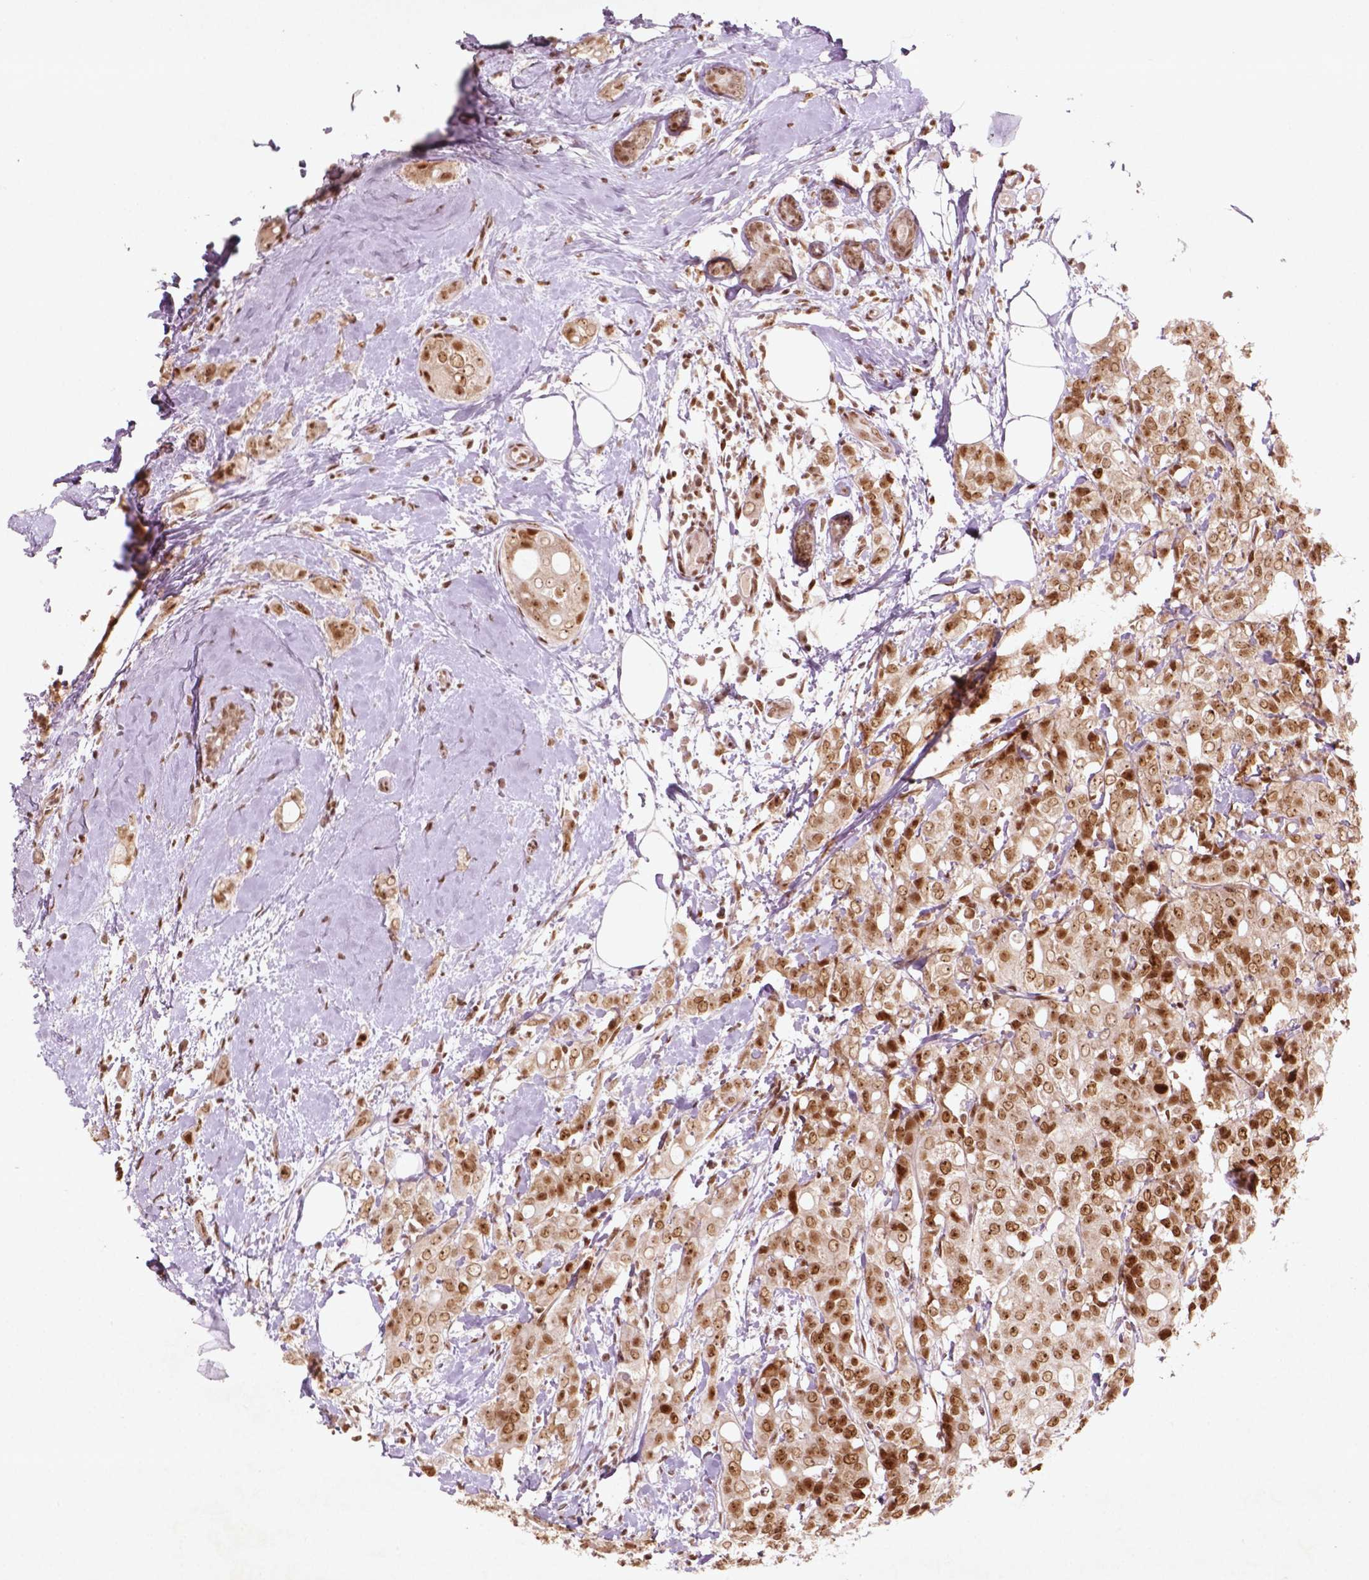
{"staining": {"intensity": "moderate", "quantity": ">75%", "location": "nuclear"}, "tissue": "breast cancer", "cell_type": "Tumor cells", "image_type": "cancer", "snomed": [{"axis": "morphology", "description": "Duct carcinoma"}, {"axis": "topography", "description": "Breast"}], "caption": "Brown immunohistochemical staining in human breast invasive ductal carcinoma displays moderate nuclear staining in about >75% of tumor cells.", "gene": "HMG20B", "patient": {"sex": "female", "age": 40}}